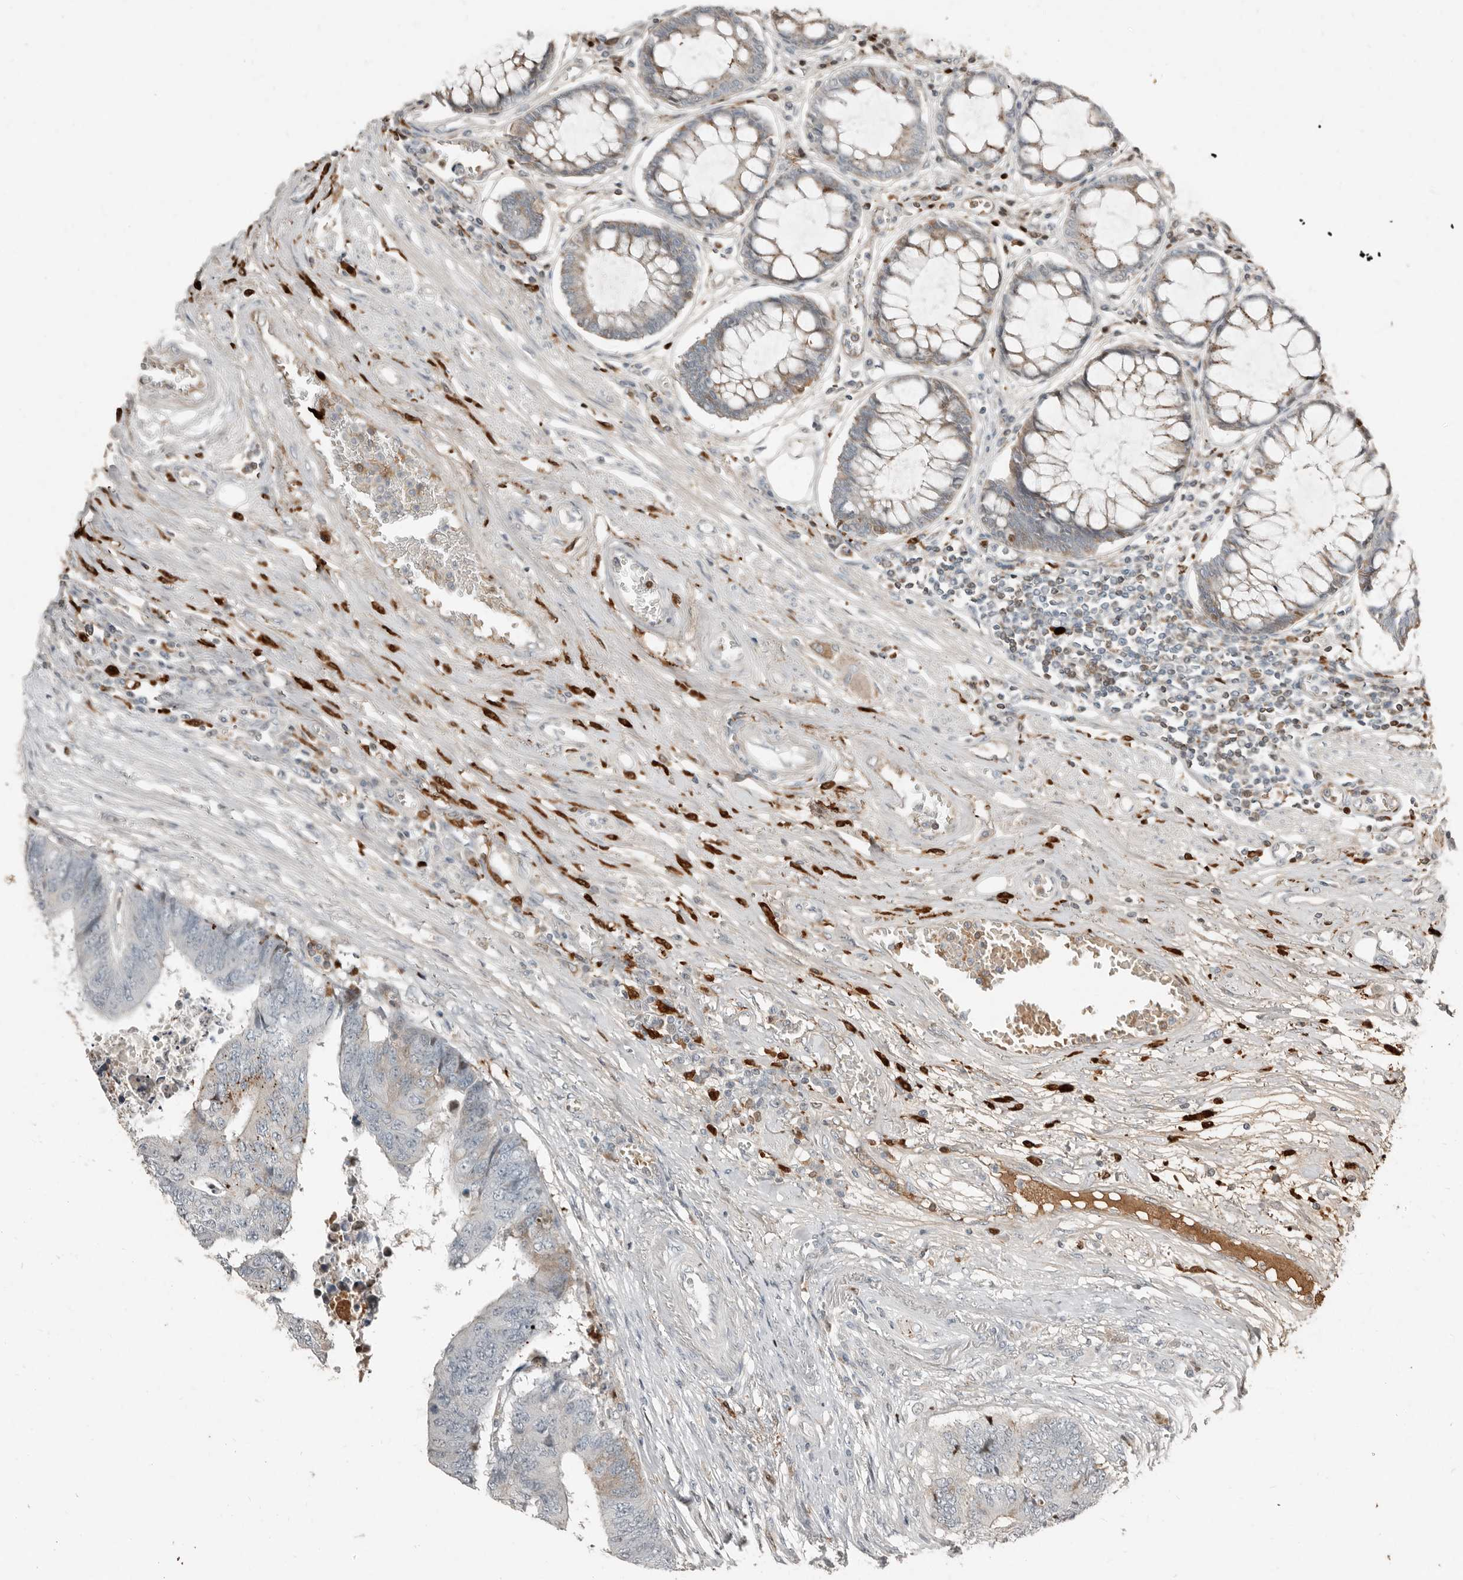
{"staining": {"intensity": "negative", "quantity": "none", "location": "none"}, "tissue": "colorectal cancer", "cell_type": "Tumor cells", "image_type": "cancer", "snomed": [{"axis": "morphology", "description": "Adenocarcinoma, NOS"}, {"axis": "topography", "description": "Rectum"}], "caption": "This image is of colorectal adenocarcinoma stained with immunohistochemistry to label a protein in brown with the nuclei are counter-stained blue. There is no staining in tumor cells.", "gene": "KLHL38", "patient": {"sex": "male", "age": 84}}